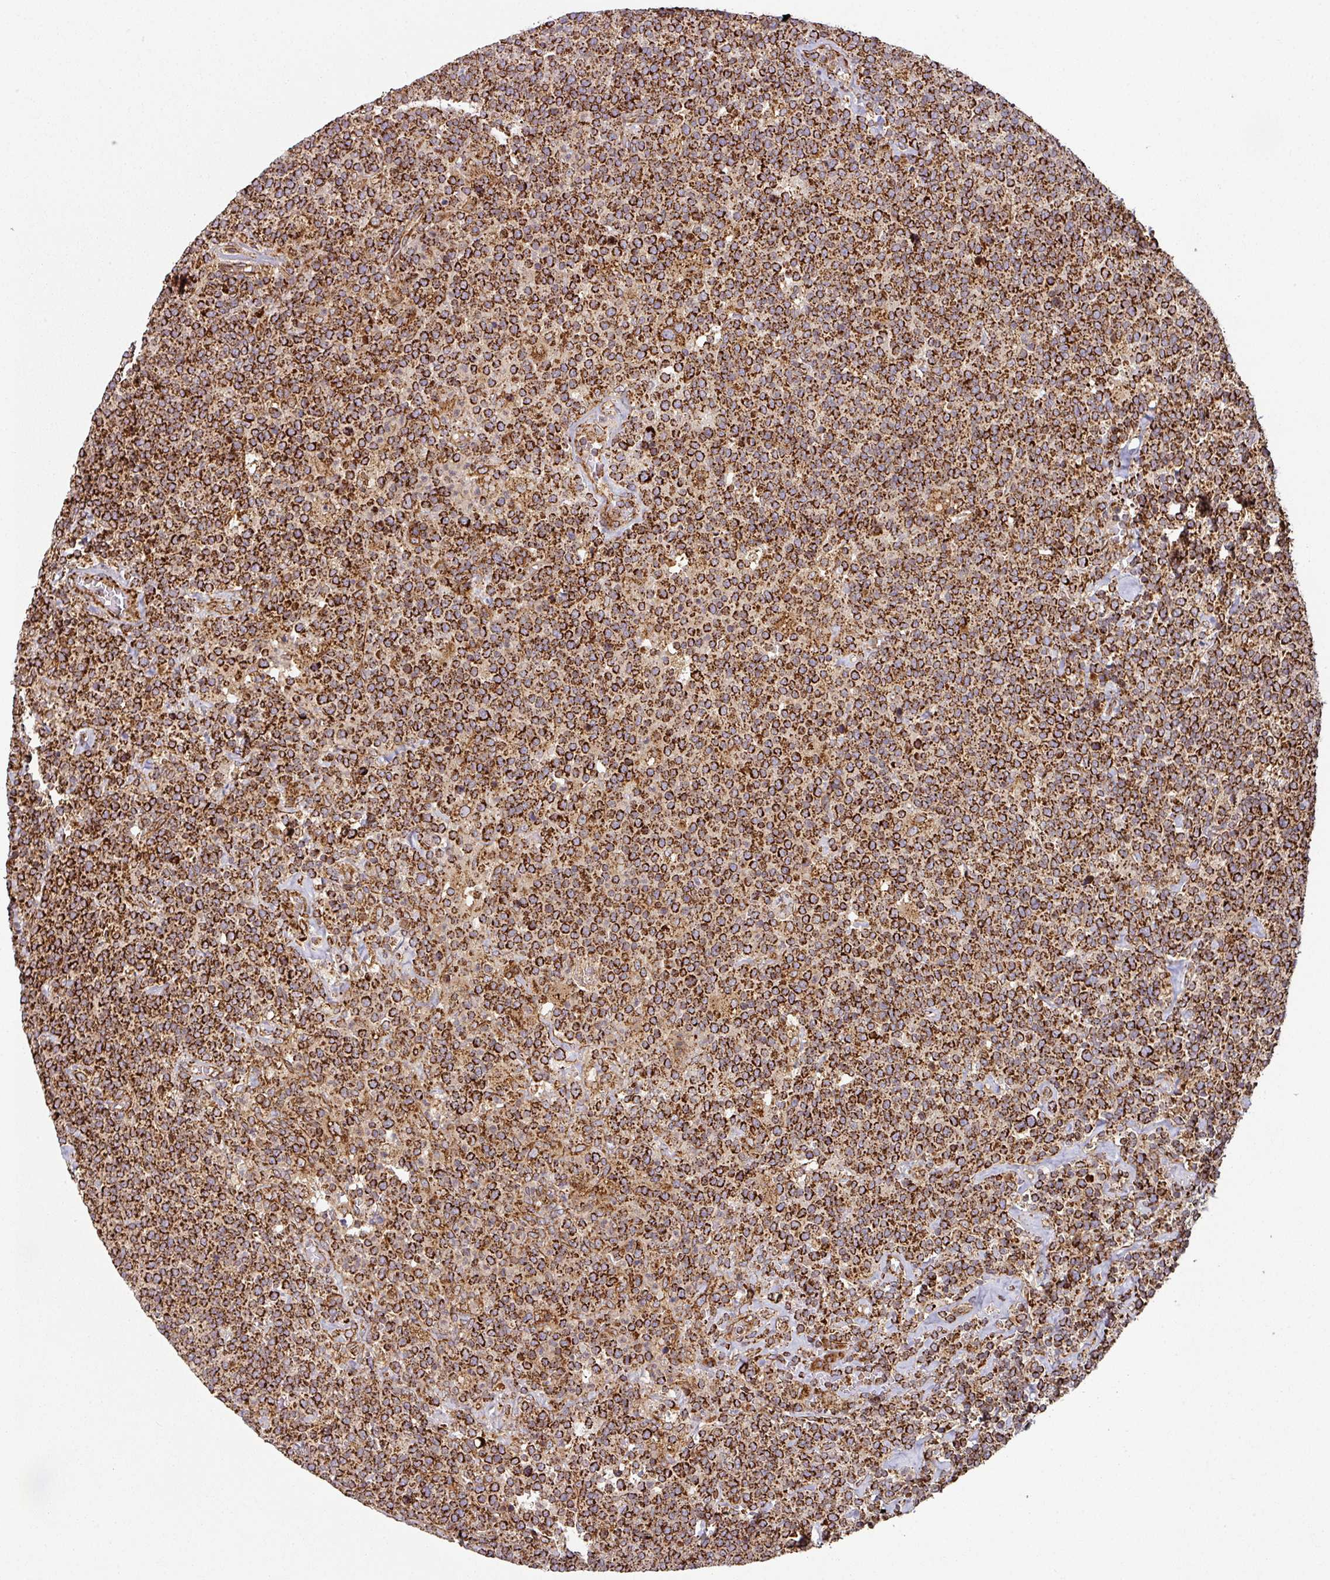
{"staining": {"intensity": "strong", "quantity": ">75%", "location": "cytoplasmic/membranous"}, "tissue": "lymphoma", "cell_type": "Tumor cells", "image_type": "cancer", "snomed": [{"axis": "morphology", "description": "Malignant lymphoma, non-Hodgkin's type, High grade"}, {"axis": "topography", "description": "Lymph node"}], "caption": "Malignant lymphoma, non-Hodgkin's type (high-grade) stained with a brown dye shows strong cytoplasmic/membranous positive staining in about >75% of tumor cells.", "gene": "TRAP1", "patient": {"sex": "male", "age": 61}}